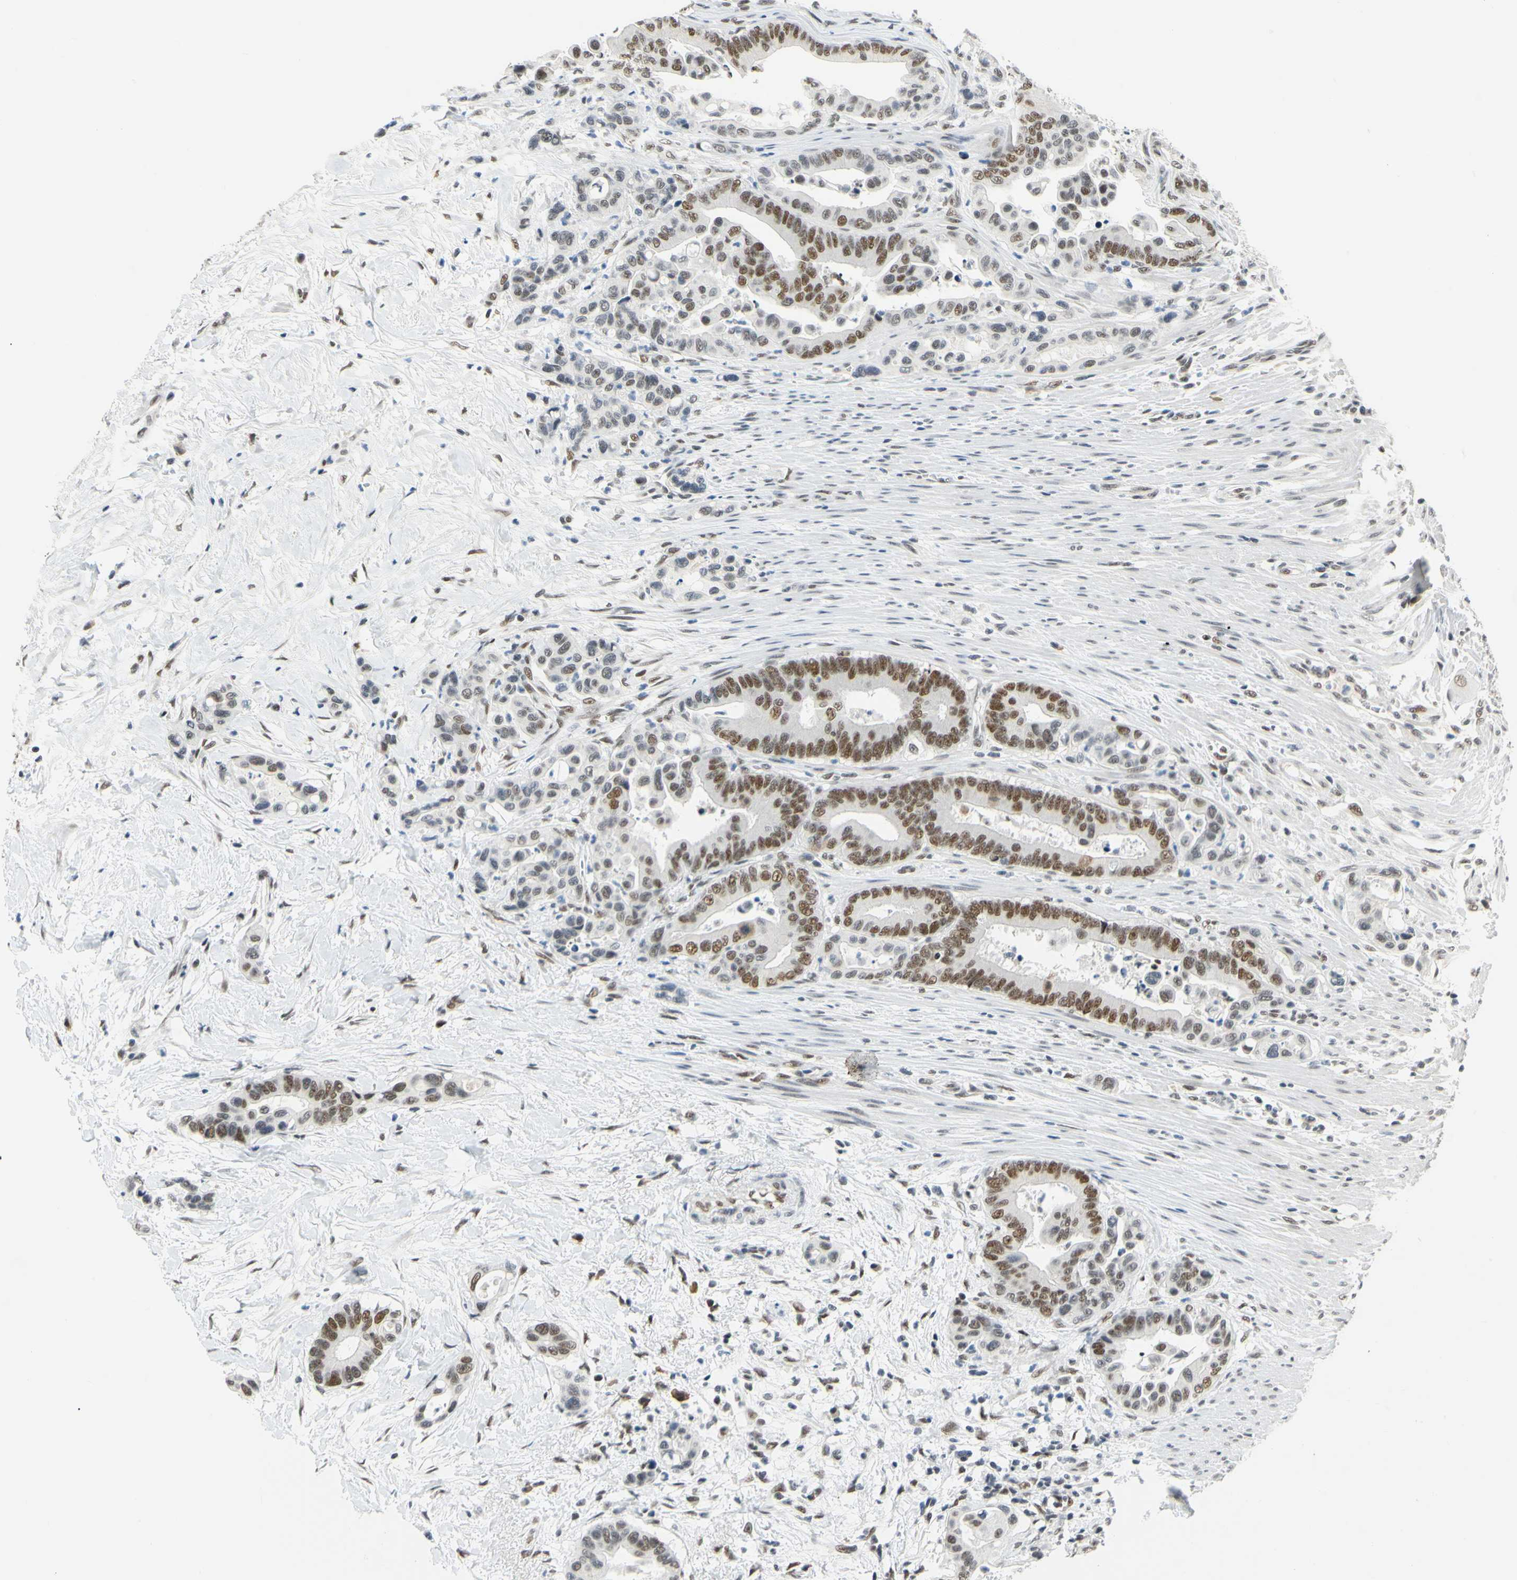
{"staining": {"intensity": "moderate", "quantity": ">75%", "location": "nuclear"}, "tissue": "colorectal cancer", "cell_type": "Tumor cells", "image_type": "cancer", "snomed": [{"axis": "morphology", "description": "Normal tissue, NOS"}, {"axis": "morphology", "description": "Adenocarcinoma, NOS"}, {"axis": "topography", "description": "Colon"}], "caption": "Tumor cells show medium levels of moderate nuclear expression in about >75% of cells in colorectal cancer. (Stains: DAB (3,3'-diaminobenzidine) in brown, nuclei in blue, Microscopy: brightfield microscopy at high magnification).", "gene": "ZSCAN16", "patient": {"sex": "male", "age": 82}}